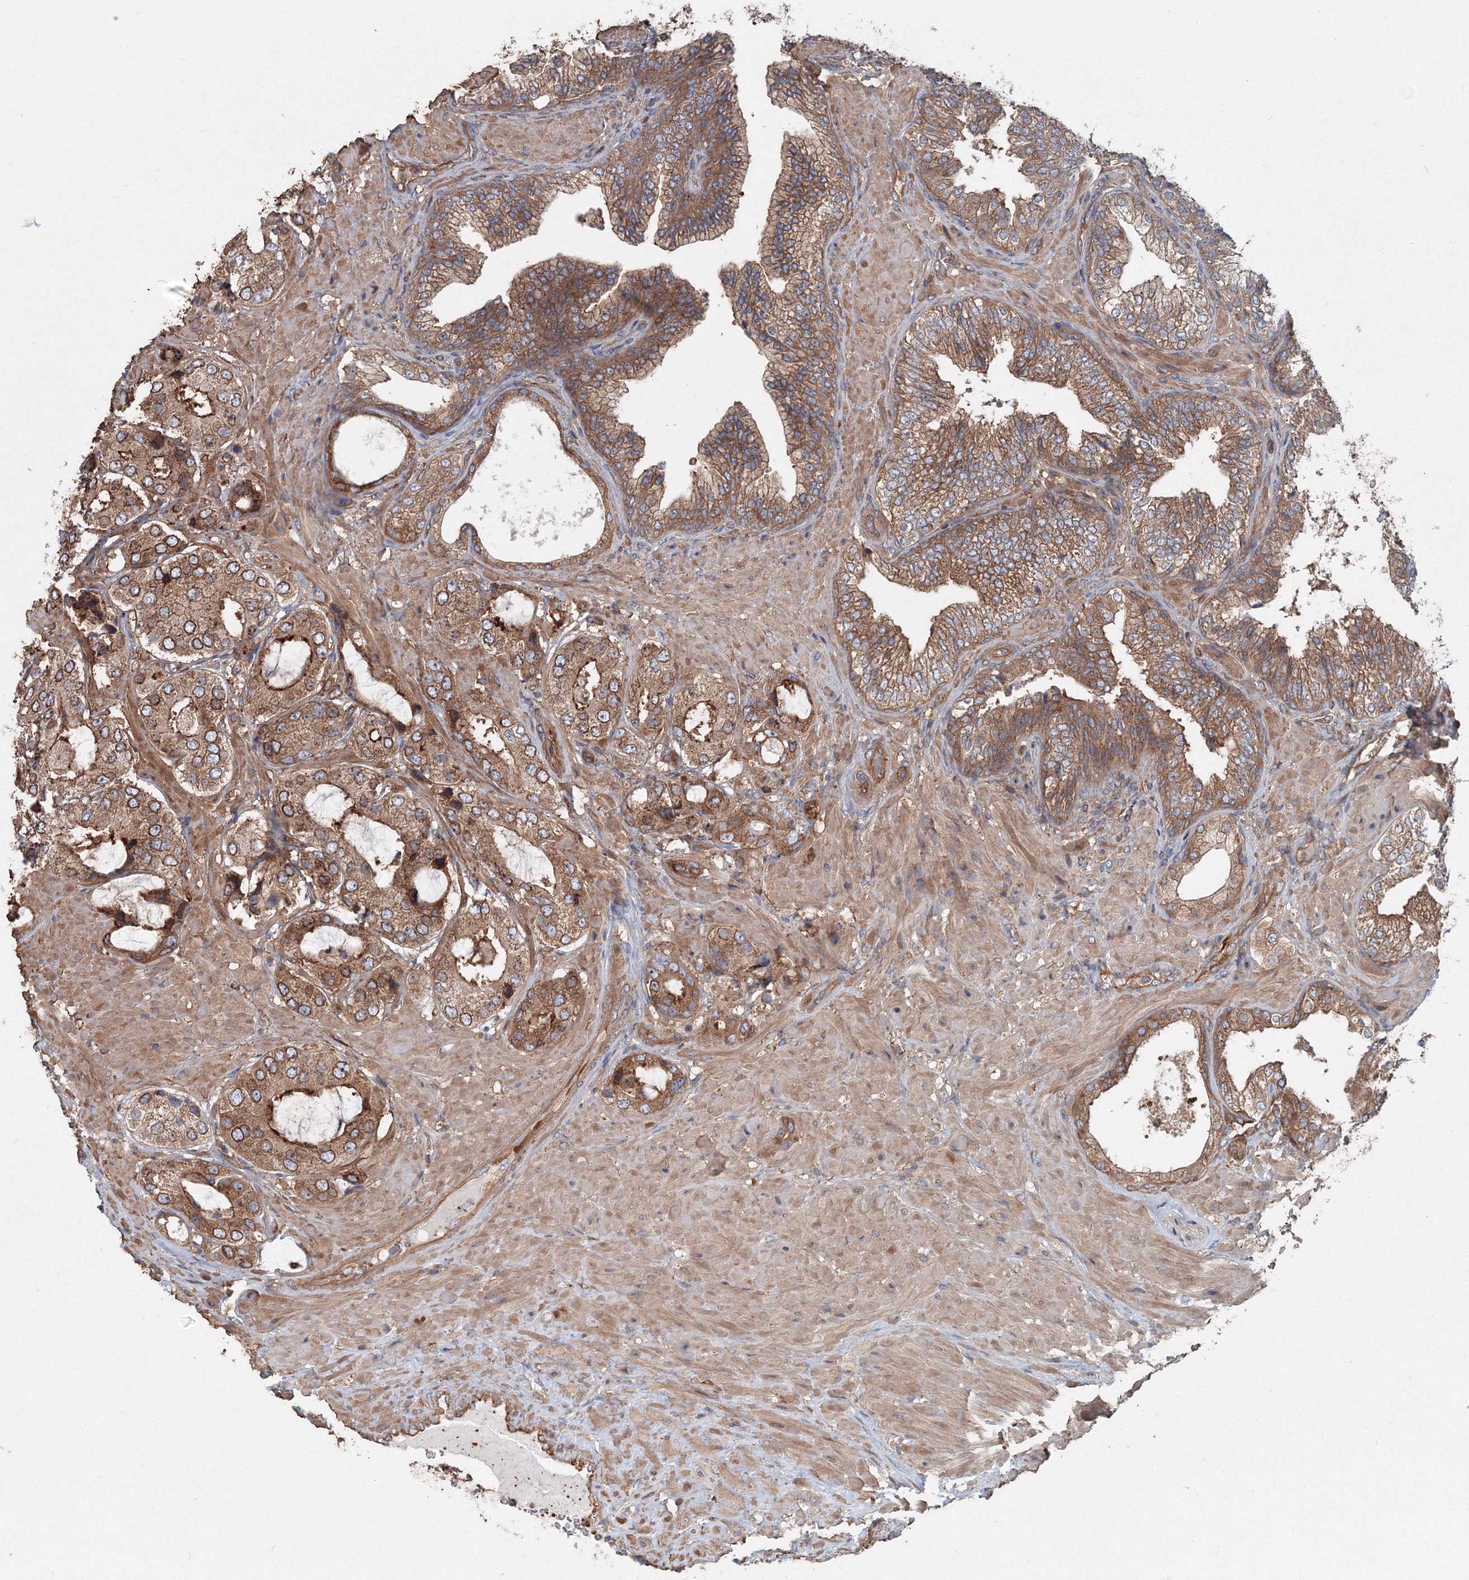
{"staining": {"intensity": "moderate", "quantity": ">75%", "location": "cytoplasmic/membranous"}, "tissue": "prostate cancer", "cell_type": "Tumor cells", "image_type": "cancer", "snomed": [{"axis": "morphology", "description": "Adenocarcinoma, High grade"}, {"axis": "topography", "description": "Prostate"}], "caption": "A medium amount of moderate cytoplasmic/membranous positivity is appreciated in about >75% of tumor cells in prostate cancer tissue.", "gene": "EXOC1", "patient": {"sex": "male", "age": 59}}